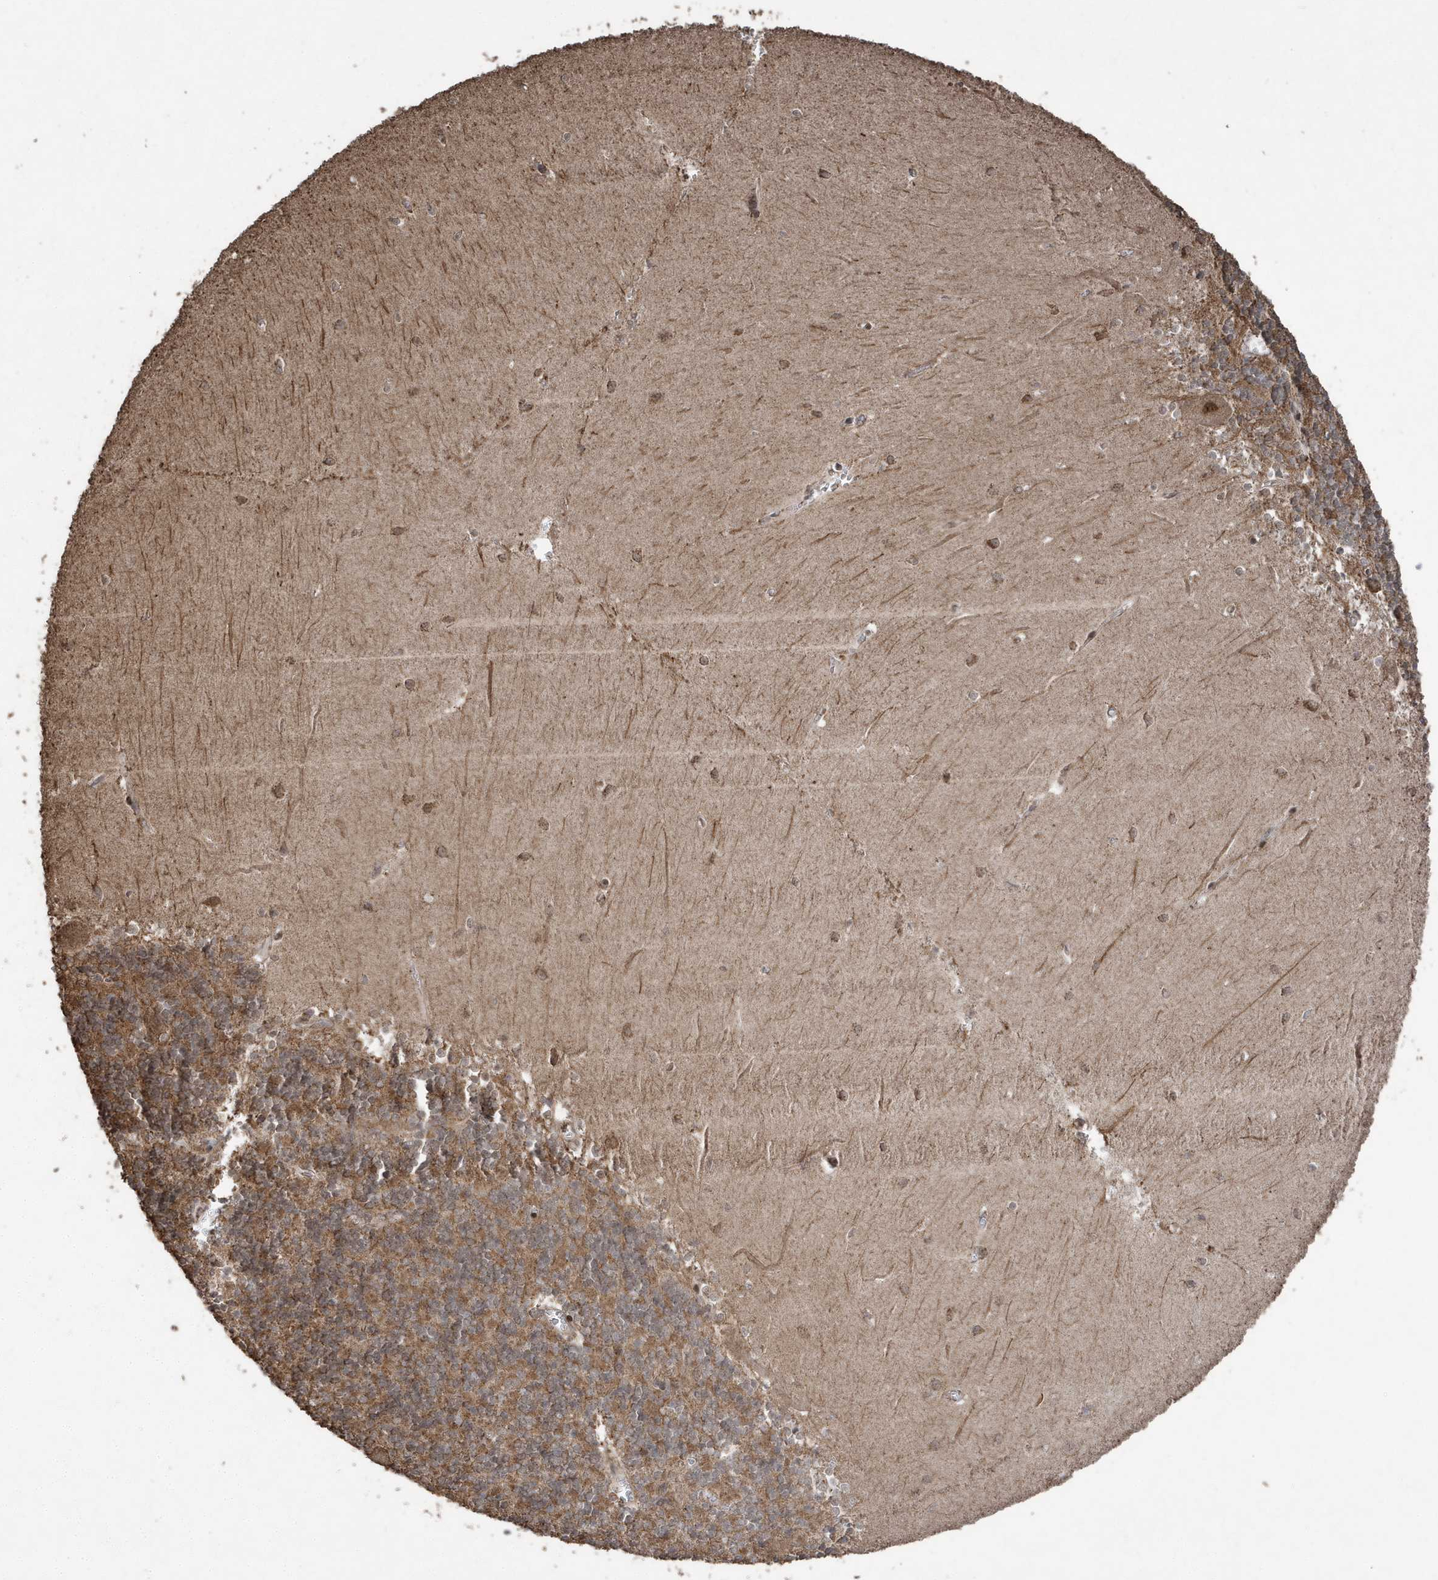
{"staining": {"intensity": "weak", "quantity": "<25%", "location": "cytoplasmic/membranous"}, "tissue": "cerebellum", "cell_type": "Cells in granular layer", "image_type": "normal", "snomed": [{"axis": "morphology", "description": "Normal tissue, NOS"}, {"axis": "topography", "description": "Cerebellum"}], "caption": "Protein analysis of unremarkable cerebellum displays no significant expression in cells in granular layer.", "gene": "PAXBP1", "patient": {"sex": "male", "age": 37}}